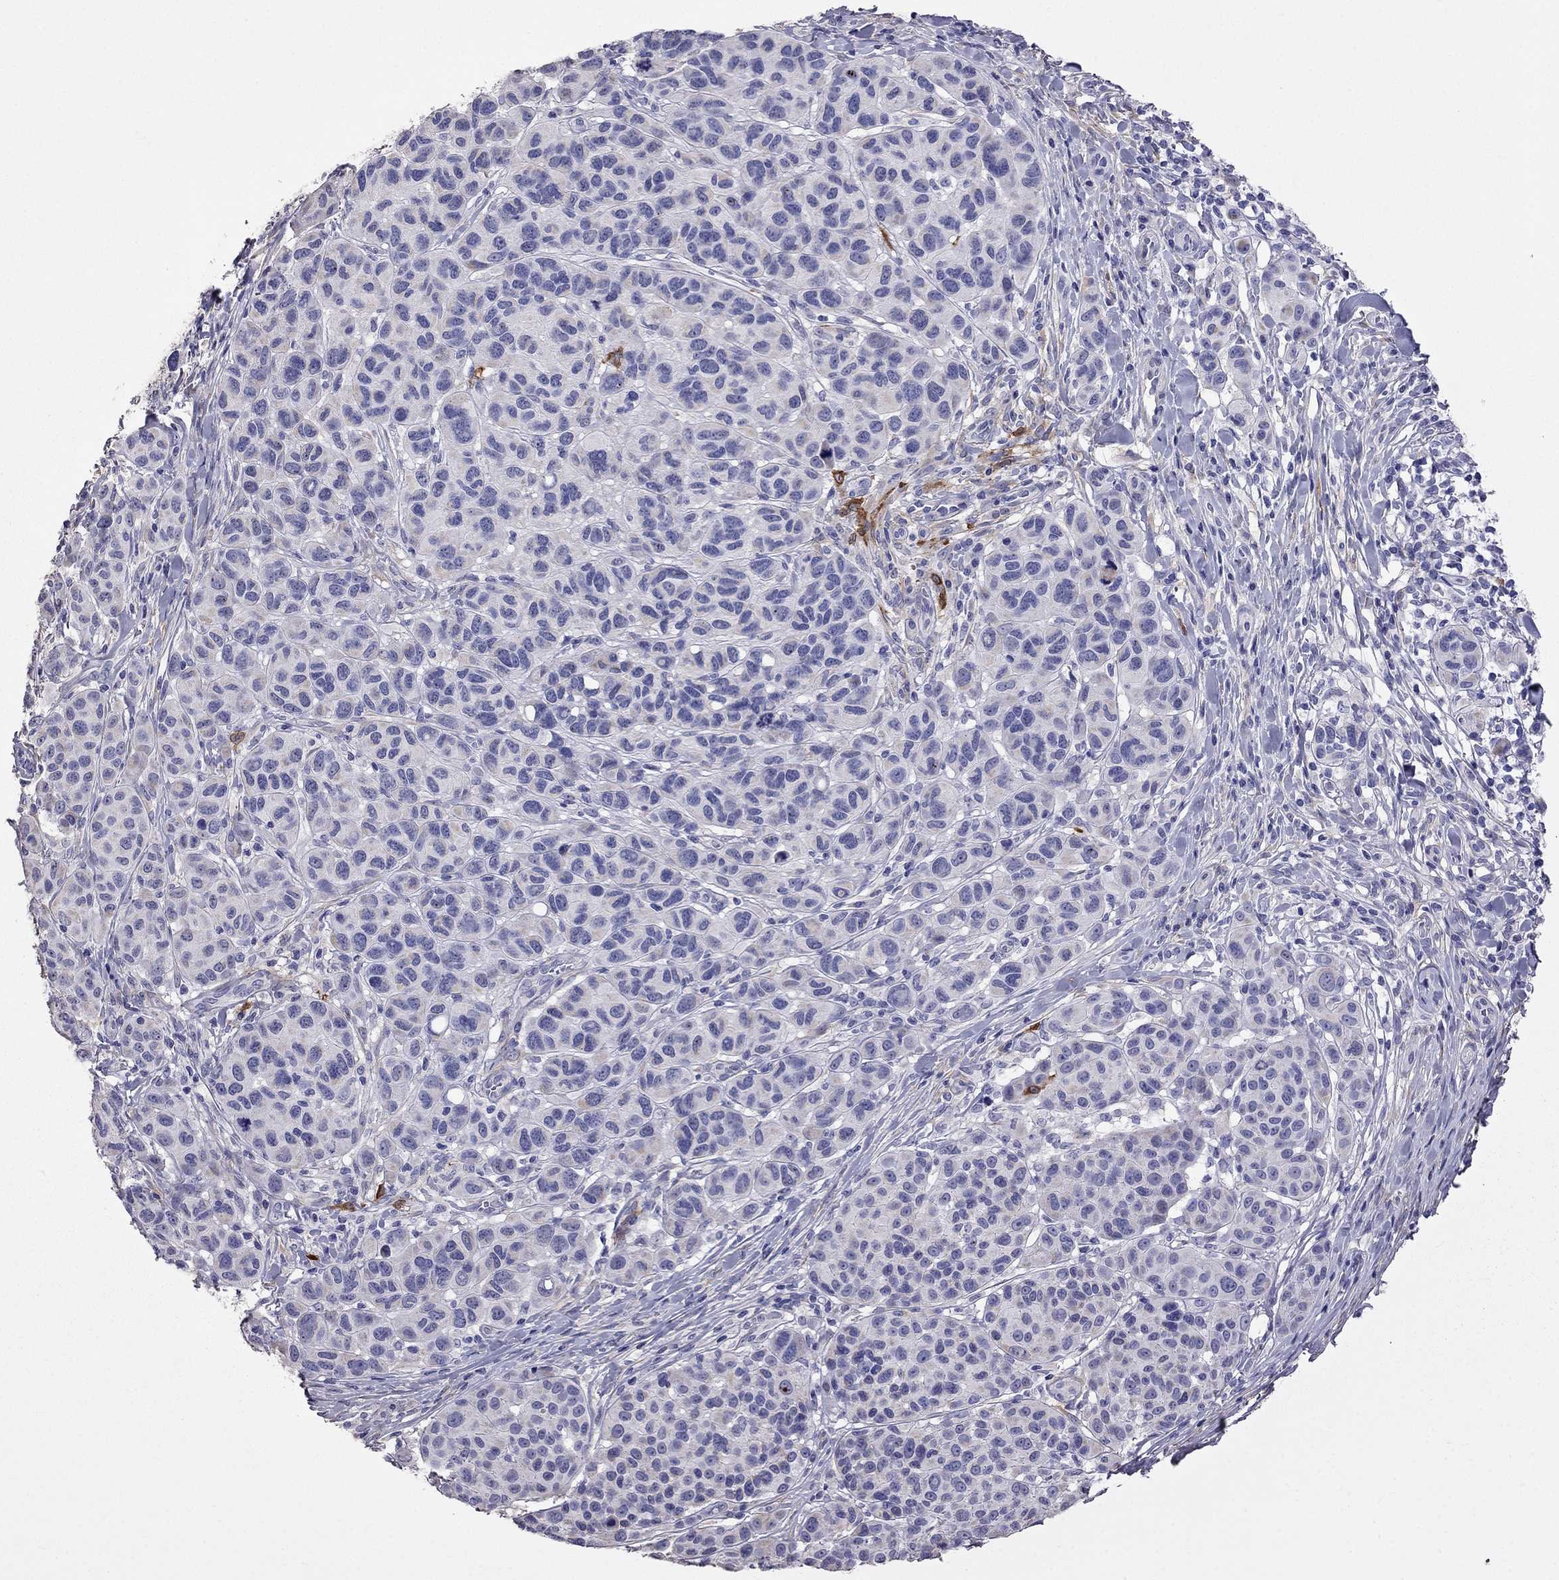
{"staining": {"intensity": "weak", "quantity": "<25%", "location": "cytoplasmic/membranous"}, "tissue": "melanoma", "cell_type": "Tumor cells", "image_type": "cancer", "snomed": [{"axis": "morphology", "description": "Malignant melanoma, NOS"}, {"axis": "topography", "description": "Skin"}], "caption": "A photomicrograph of human melanoma is negative for staining in tumor cells. (Stains: DAB immunohistochemistry with hematoxylin counter stain, Microscopy: brightfield microscopy at high magnification).", "gene": "AK5", "patient": {"sex": "male", "age": 79}}